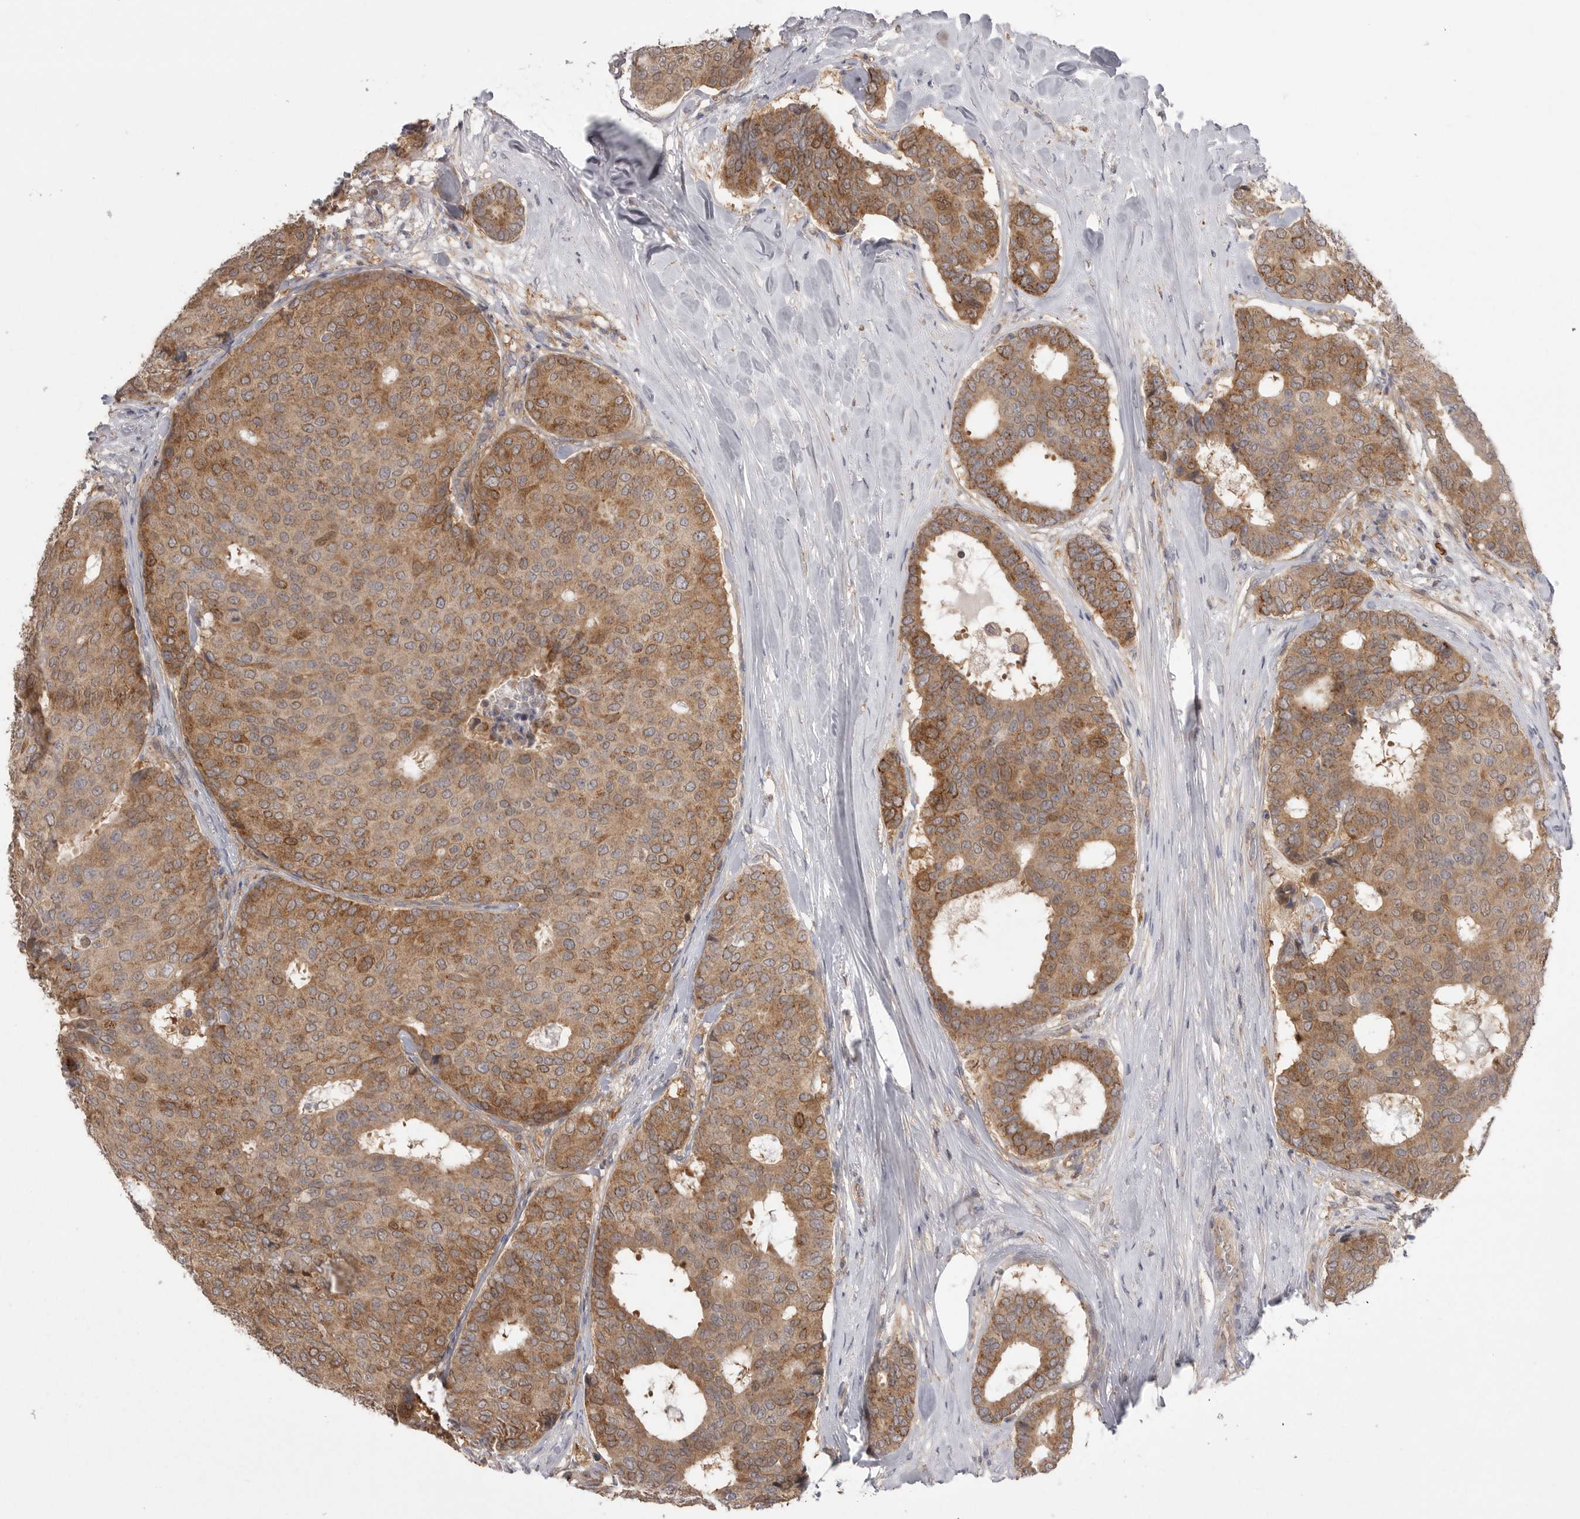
{"staining": {"intensity": "moderate", "quantity": ">75%", "location": "cytoplasmic/membranous"}, "tissue": "breast cancer", "cell_type": "Tumor cells", "image_type": "cancer", "snomed": [{"axis": "morphology", "description": "Duct carcinoma"}, {"axis": "topography", "description": "Breast"}], "caption": "IHC histopathology image of invasive ductal carcinoma (breast) stained for a protein (brown), which demonstrates medium levels of moderate cytoplasmic/membranous positivity in about >75% of tumor cells.", "gene": "KYAT3", "patient": {"sex": "female", "age": 75}}